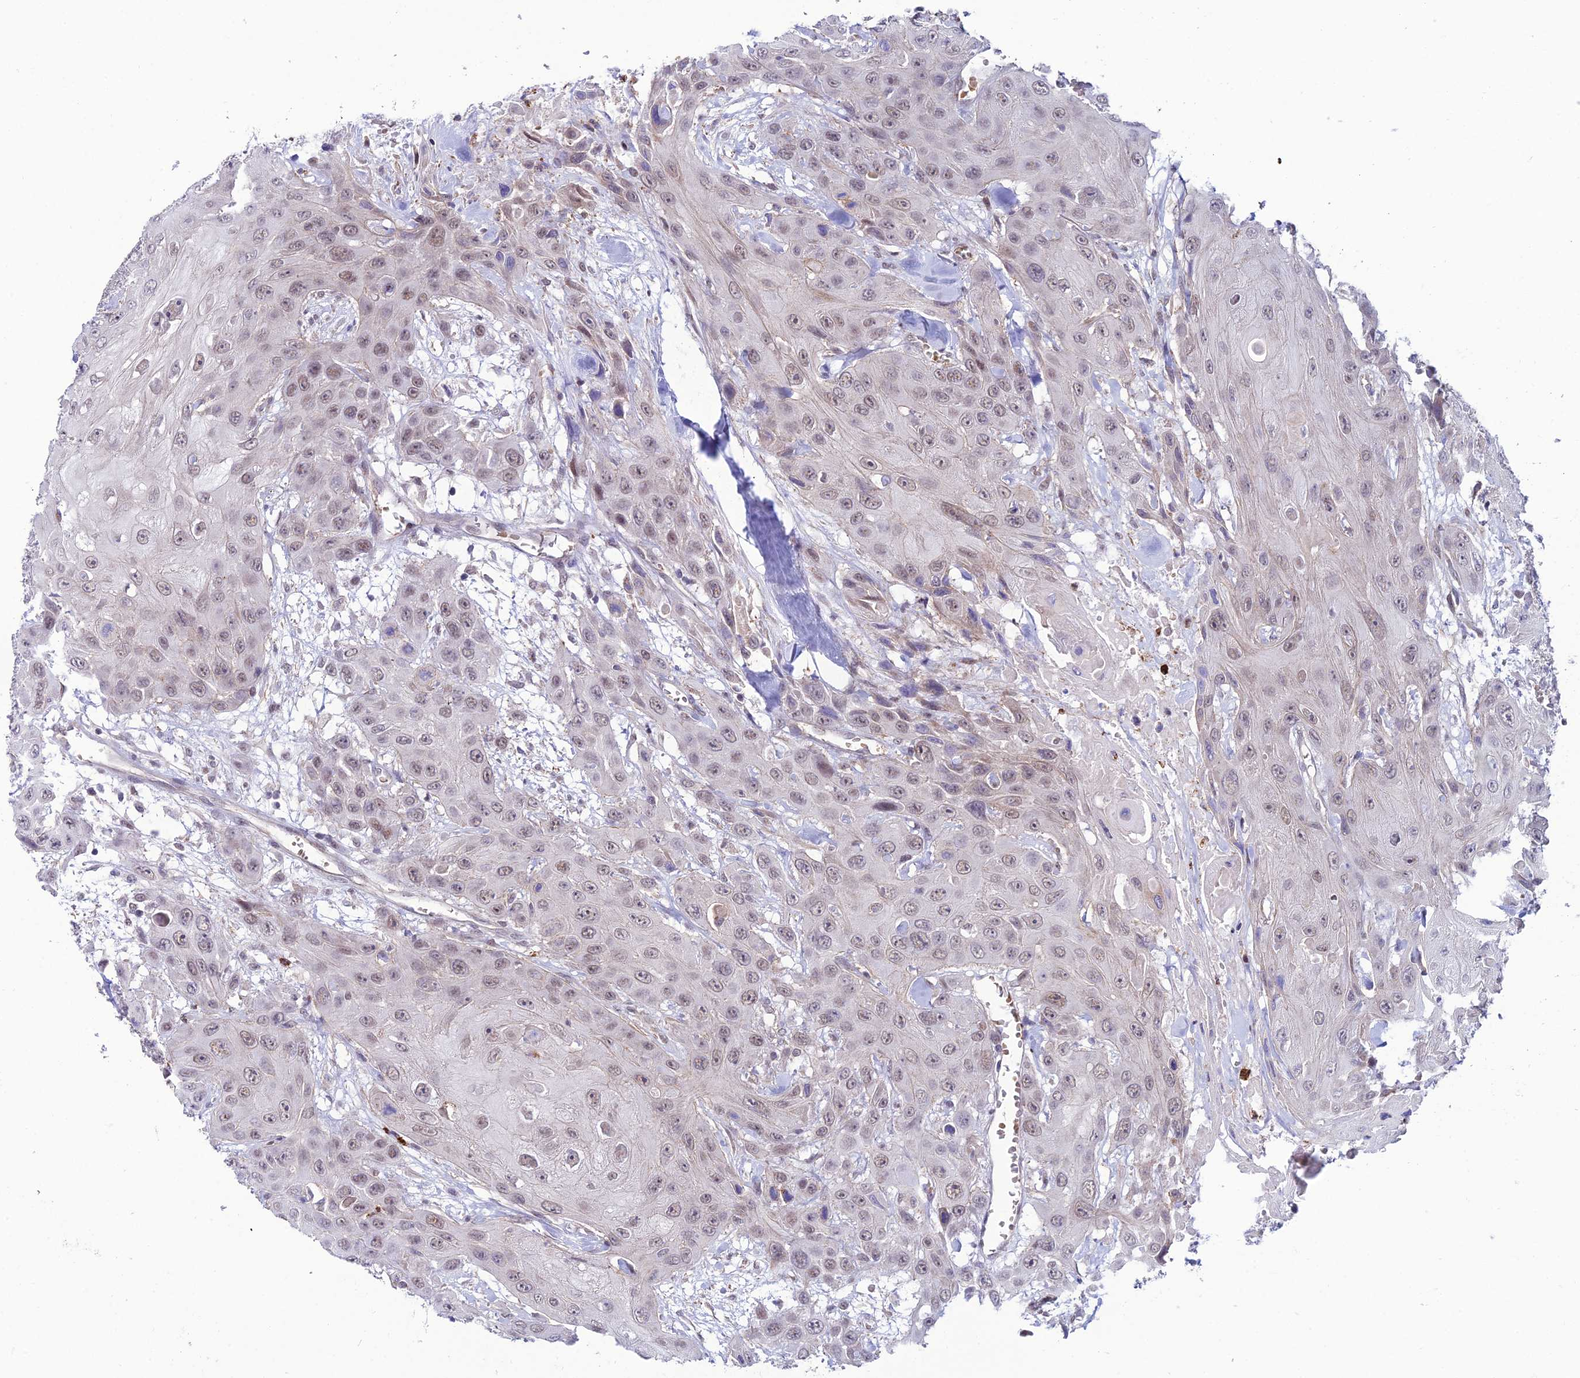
{"staining": {"intensity": "weak", "quantity": "25%-75%", "location": "nuclear"}, "tissue": "head and neck cancer", "cell_type": "Tumor cells", "image_type": "cancer", "snomed": [{"axis": "morphology", "description": "Squamous cell carcinoma, NOS"}, {"axis": "topography", "description": "Head-Neck"}], "caption": "Protein staining demonstrates weak nuclear staining in about 25%-75% of tumor cells in head and neck cancer (squamous cell carcinoma).", "gene": "COL6A6", "patient": {"sex": "male", "age": 81}}